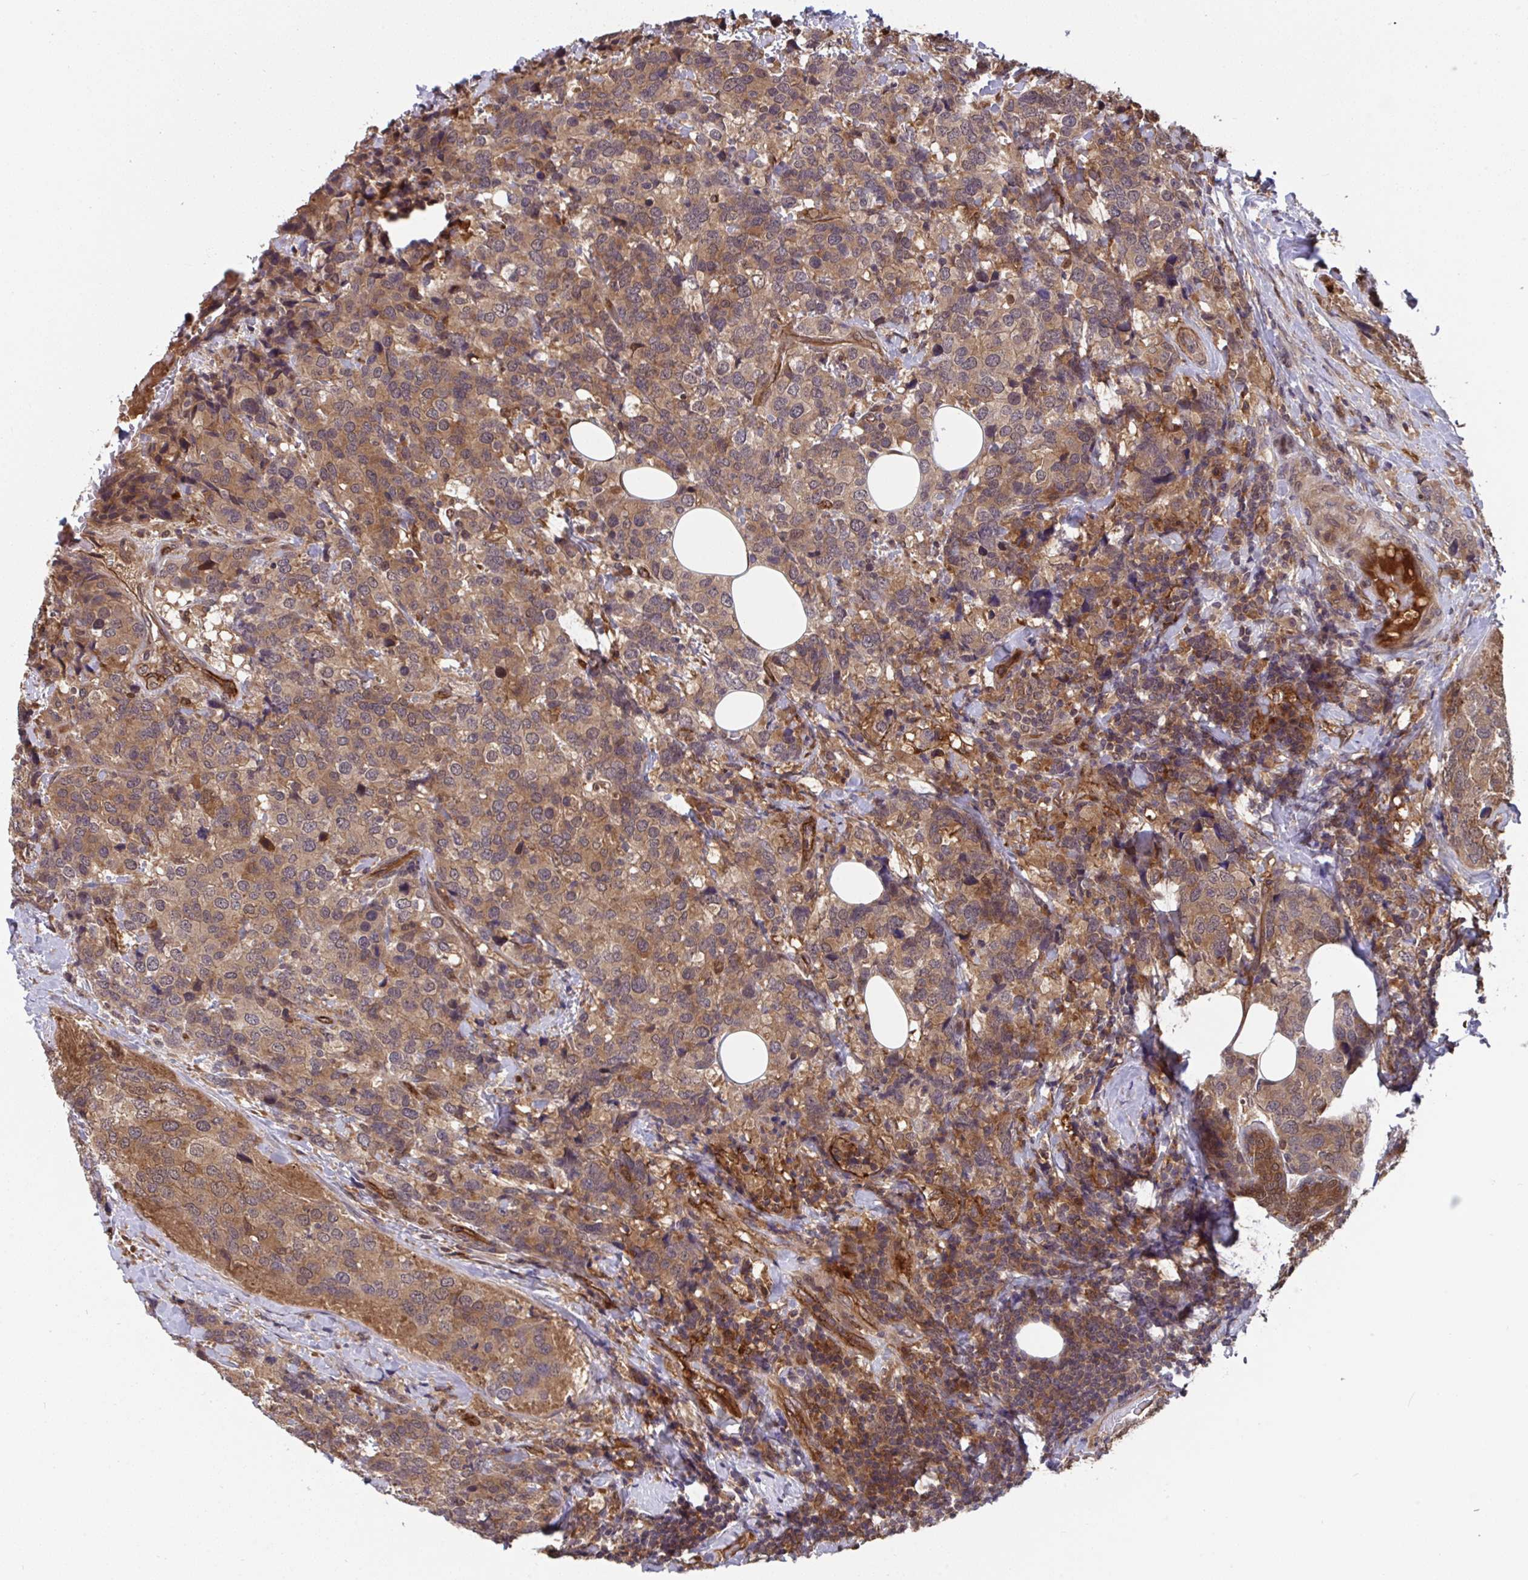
{"staining": {"intensity": "moderate", "quantity": ">75%", "location": "cytoplasmic/membranous,nuclear"}, "tissue": "breast cancer", "cell_type": "Tumor cells", "image_type": "cancer", "snomed": [{"axis": "morphology", "description": "Lobular carcinoma"}, {"axis": "topography", "description": "Breast"}], "caption": "Approximately >75% of tumor cells in breast lobular carcinoma exhibit moderate cytoplasmic/membranous and nuclear protein staining as visualized by brown immunohistochemical staining.", "gene": "TIGAR", "patient": {"sex": "female", "age": 59}}